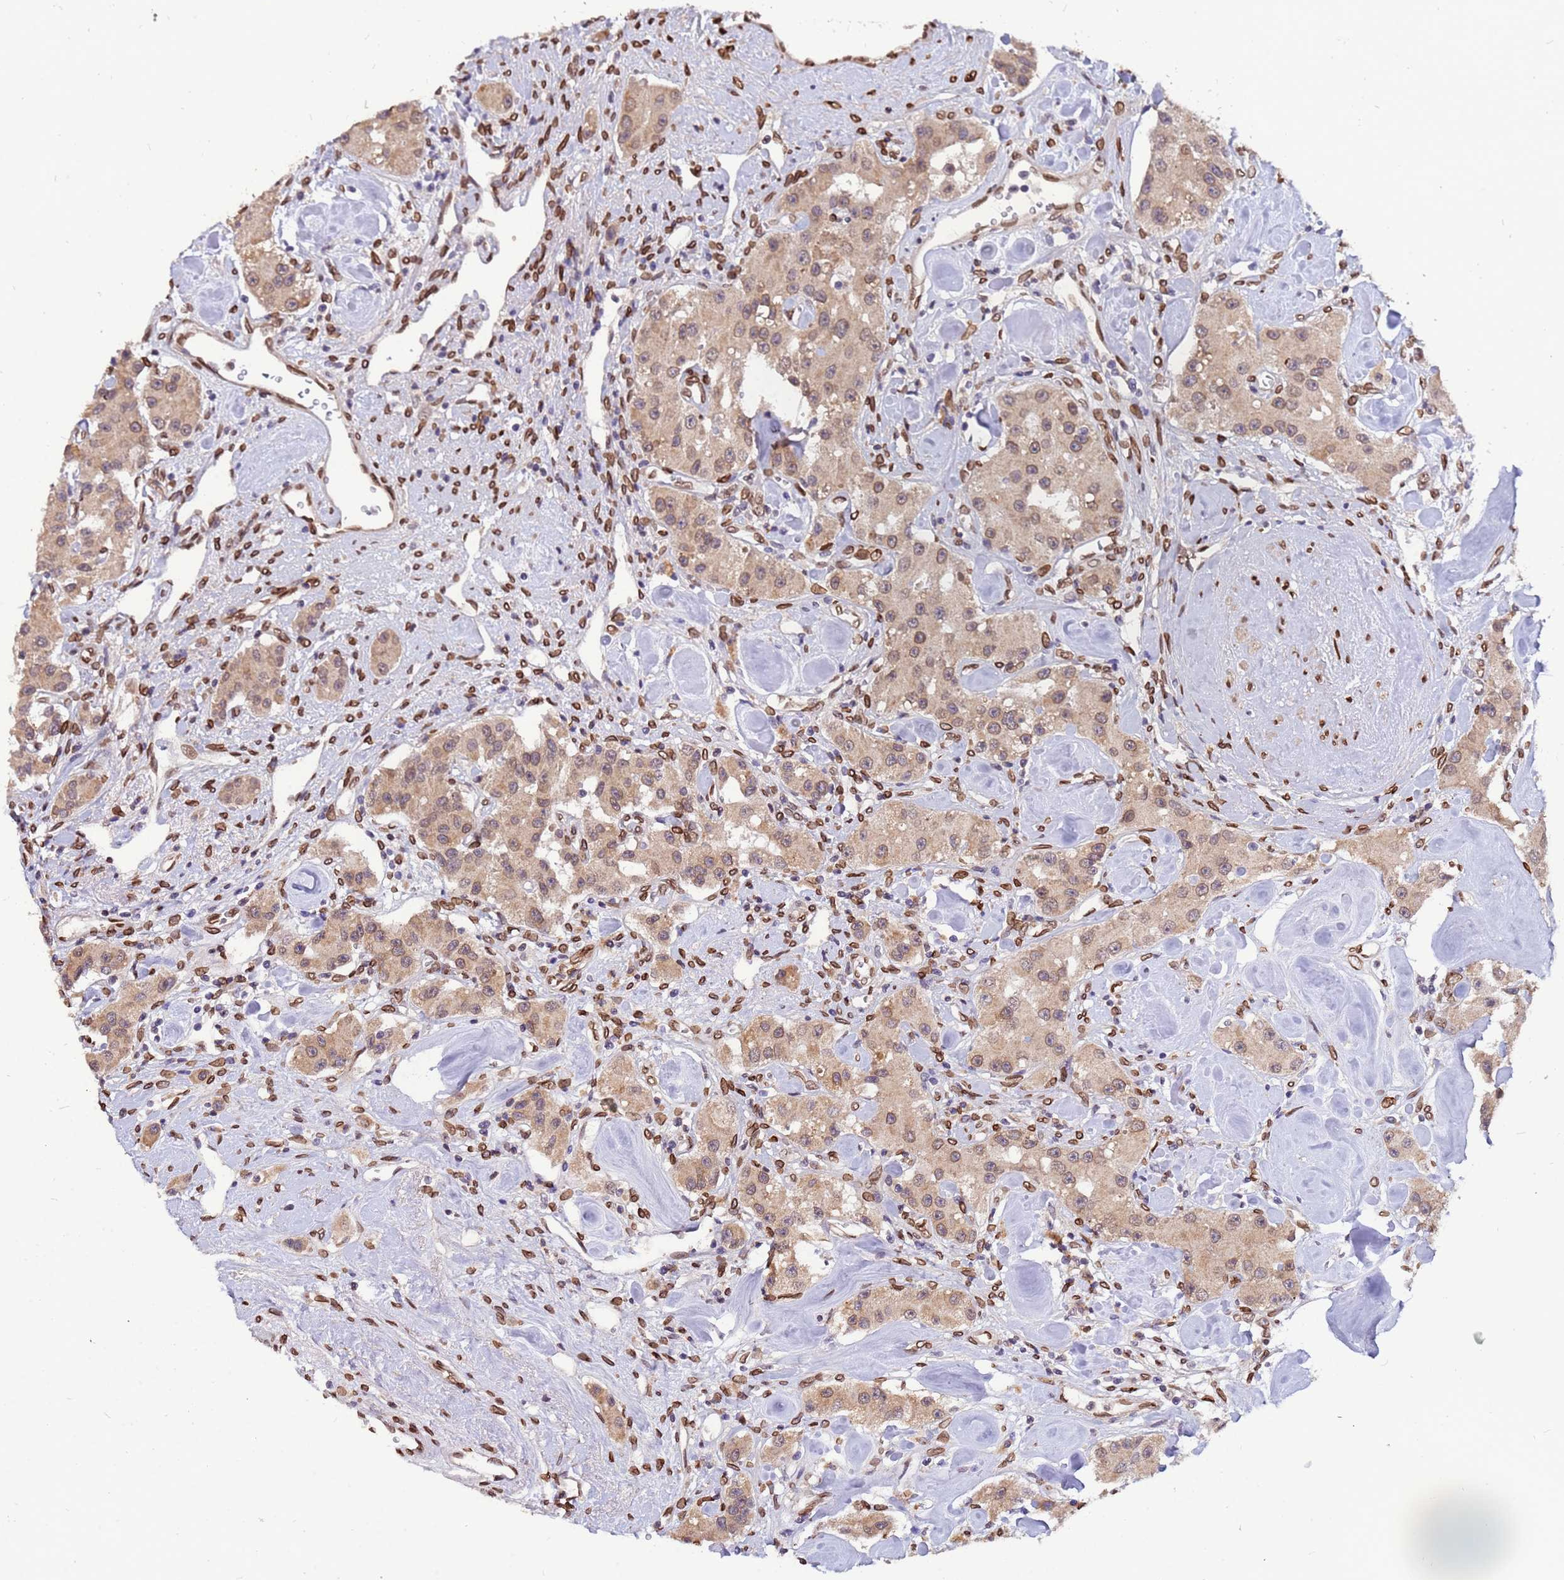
{"staining": {"intensity": "weak", "quantity": ">75%", "location": "cytoplasmic/membranous,nuclear"}, "tissue": "carcinoid", "cell_type": "Tumor cells", "image_type": "cancer", "snomed": [{"axis": "morphology", "description": "Carcinoid, malignant, NOS"}, {"axis": "topography", "description": "Pancreas"}], "caption": "Tumor cells reveal weak cytoplasmic/membranous and nuclear positivity in approximately >75% of cells in carcinoid. Using DAB (3,3'-diaminobenzidine) (brown) and hematoxylin (blue) stains, captured at high magnification using brightfield microscopy.", "gene": "GPR135", "patient": {"sex": "male", "age": 41}}